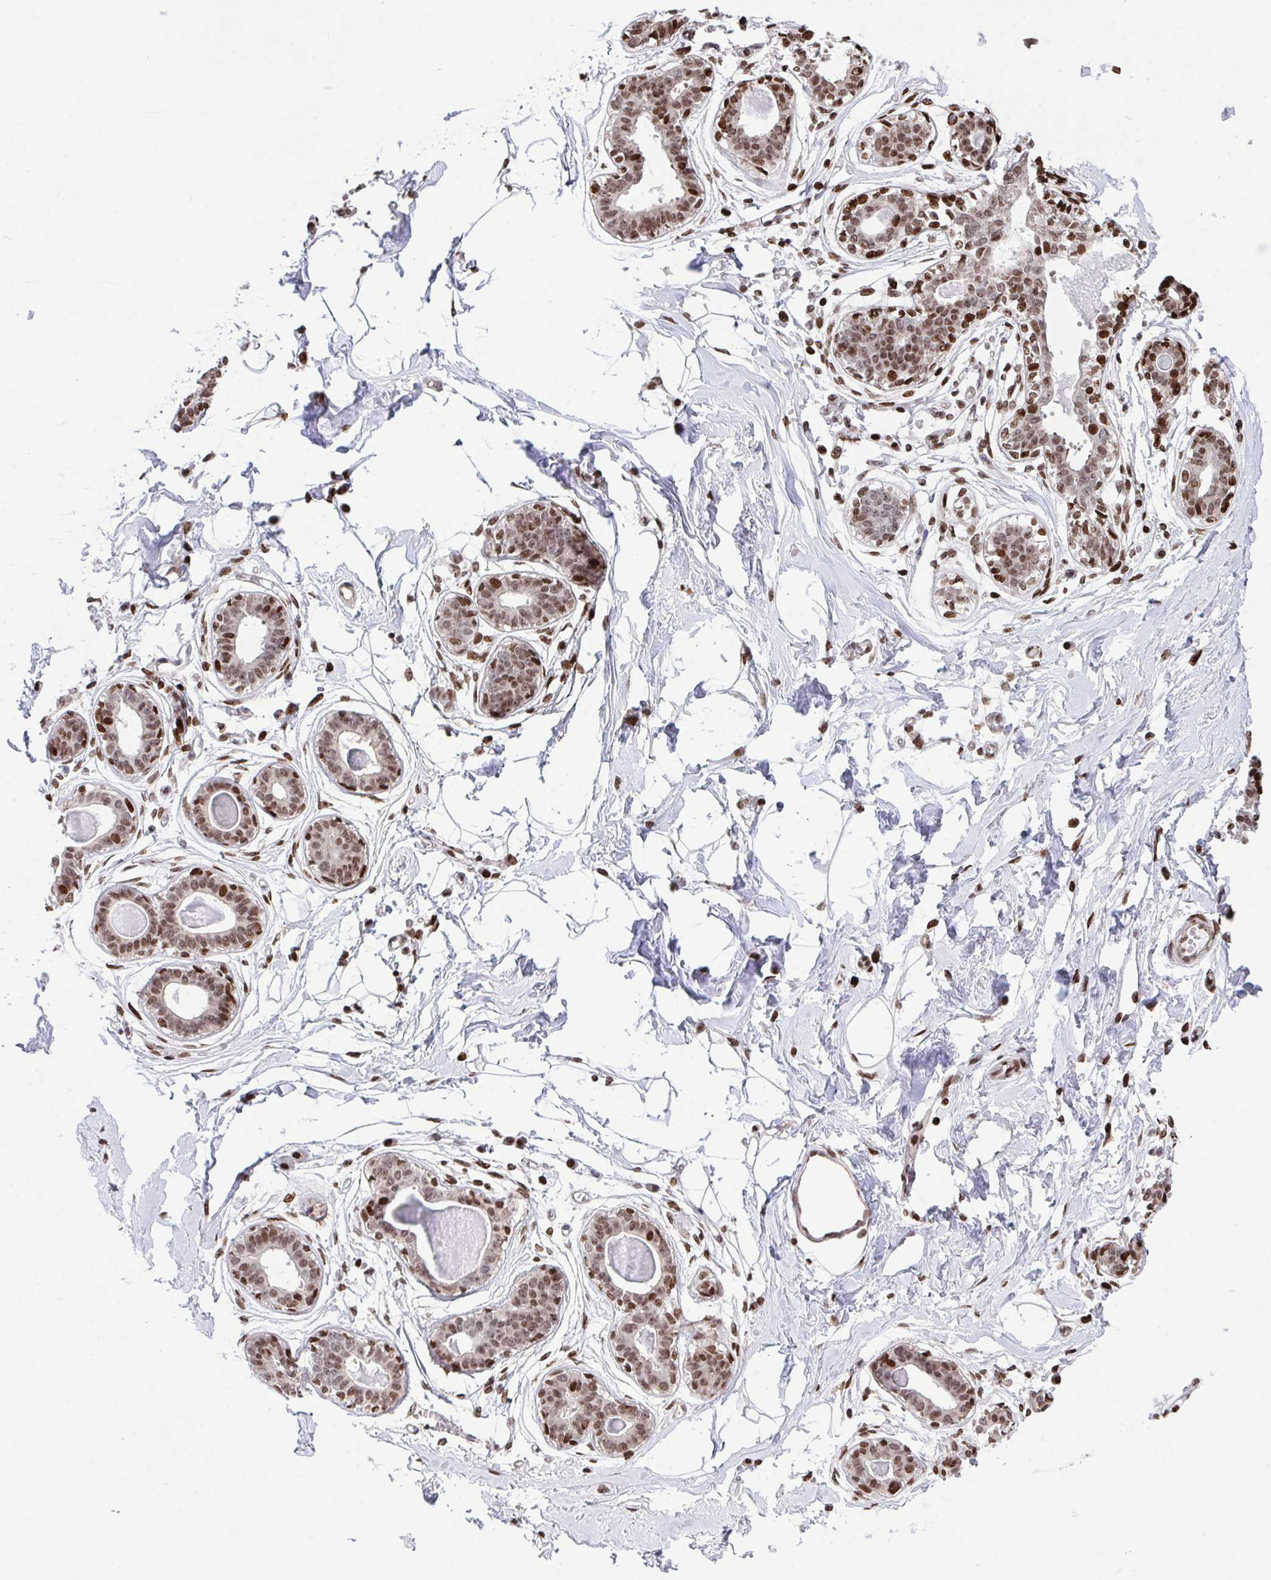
{"staining": {"intensity": "moderate", "quantity": "25%-75%", "location": "nuclear"}, "tissue": "breast", "cell_type": "Adipocytes", "image_type": "normal", "snomed": [{"axis": "morphology", "description": "Normal tissue, NOS"}, {"axis": "topography", "description": "Breast"}], "caption": "Breast stained with DAB (3,3'-diaminobenzidine) immunohistochemistry (IHC) demonstrates medium levels of moderate nuclear positivity in about 25%-75% of adipocytes. (brown staining indicates protein expression, while blue staining denotes nuclei).", "gene": "RAPGEF5", "patient": {"sex": "female", "age": 45}}